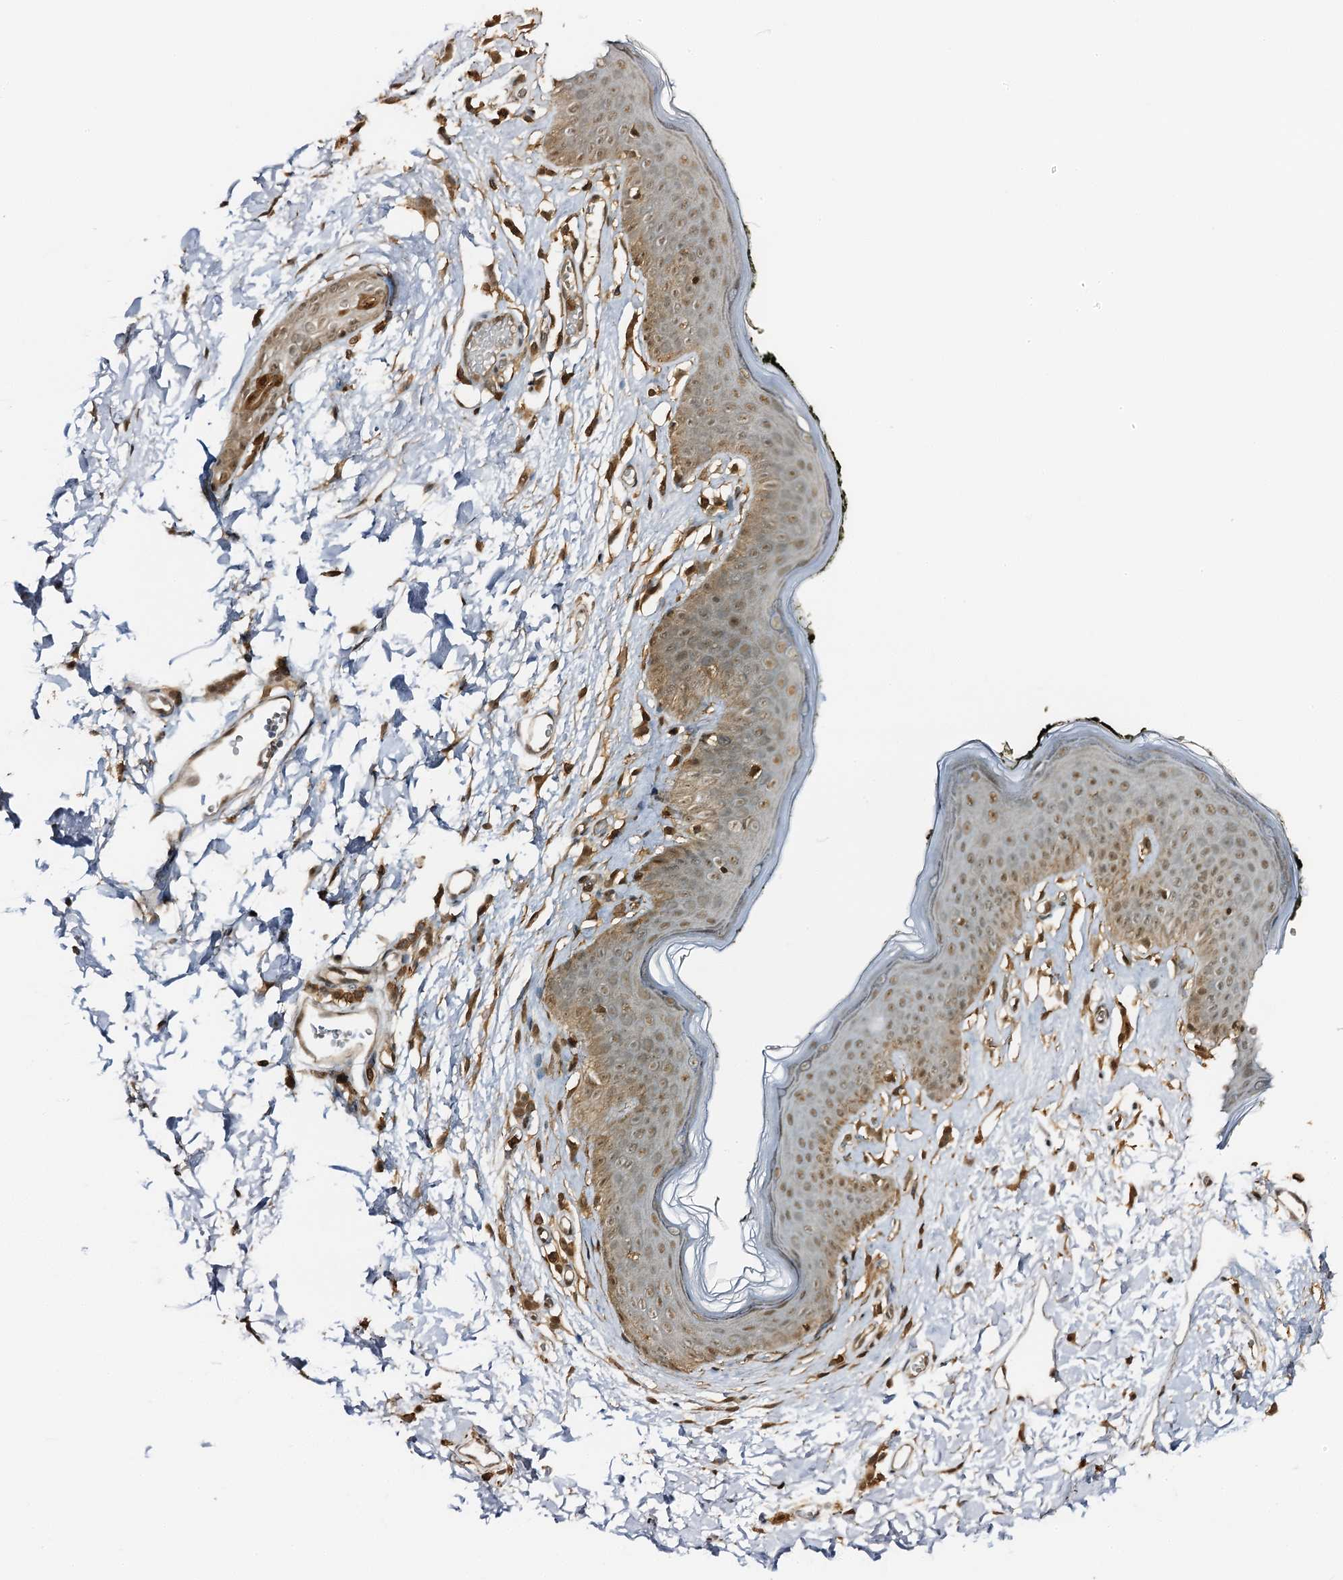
{"staining": {"intensity": "moderate", "quantity": "<25%", "location": "cytoplasmic/membranous,nuclear"}, "tissue": "skin", "cell_type": "Epidermal cells", "image_type": "normal", "snomed": [{"axis": "morphology", "description": "Normal tissue, NOS"}, {"axis": "morphology", "description": "Inflammation, NOS"}, {"axis": "topography", "description": "Vulva"}], "caption": "Epidermal cells show low levels of moderate cytoplasmic/membranous,nuclear staining in approximately <25% of cells in normal skin. (DAB IHC with brightfield microscopy, high magnification).", "gene": "ZNF609", "patient": {"sex": "female", "age": 84}}